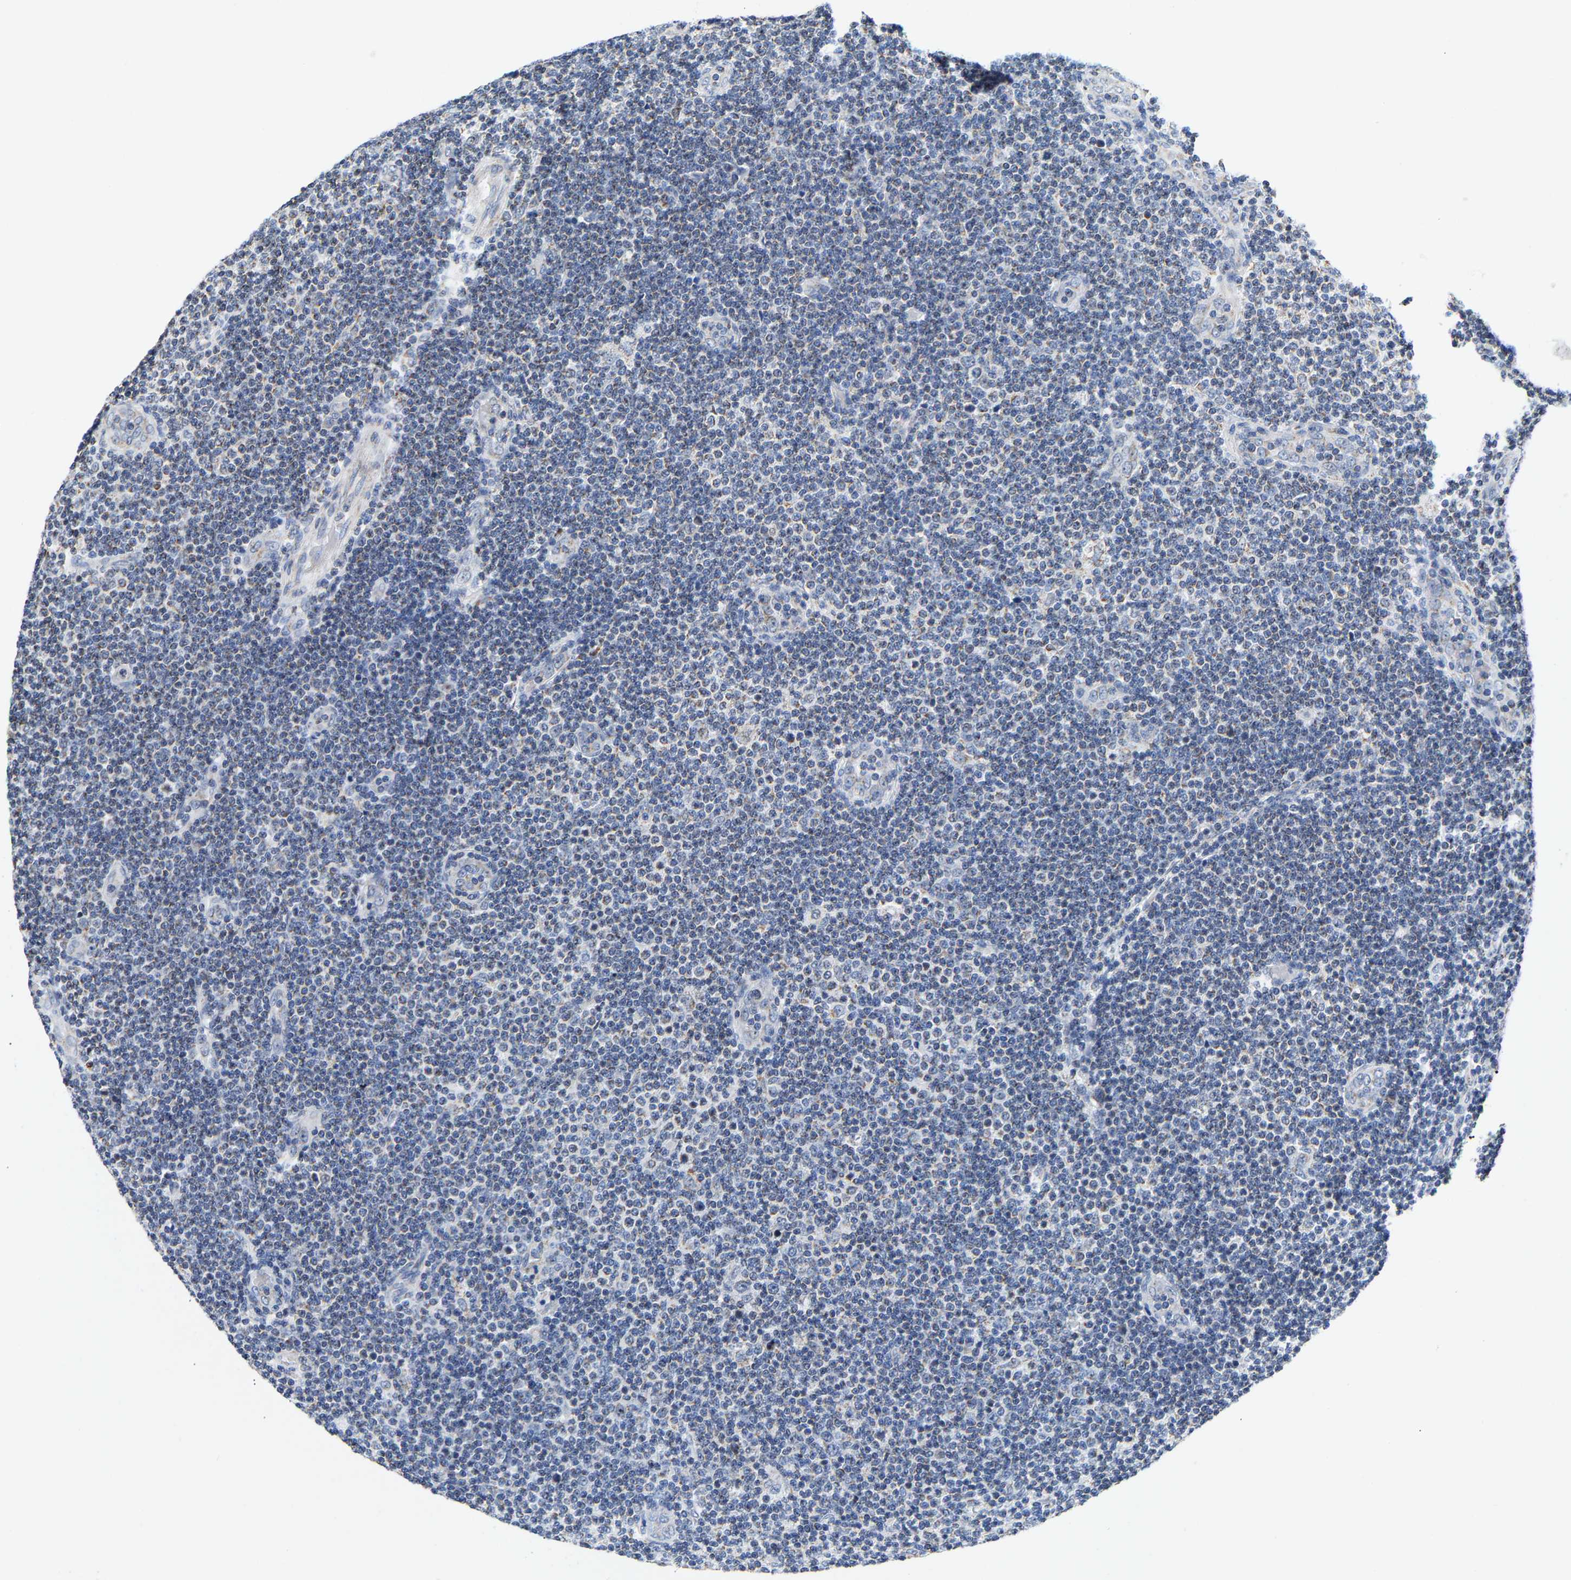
{"staining": {"intensity": "negative", "quantity": "none", "location": "none"}, "tissue": "lymphoma", "cell_type": "Tumor cells", "image_type": "cancer", "snomed": [{"axis": "morphology", "description": "Malignant lymphoma, non-Hodgkin's type, Low grade"}, {"axis": "topography", "description": "Lymph node"}], "caption": "High magnification brightfield microscopy of low-grade malignant lymphoma, non-Hodgkin's type stained with DAB (brown) and counterstained with hematoxylin (blue): tumor cells show no significant expression.", "gene": "PCNT", "patient": {"sex": "male", "age": 83}}